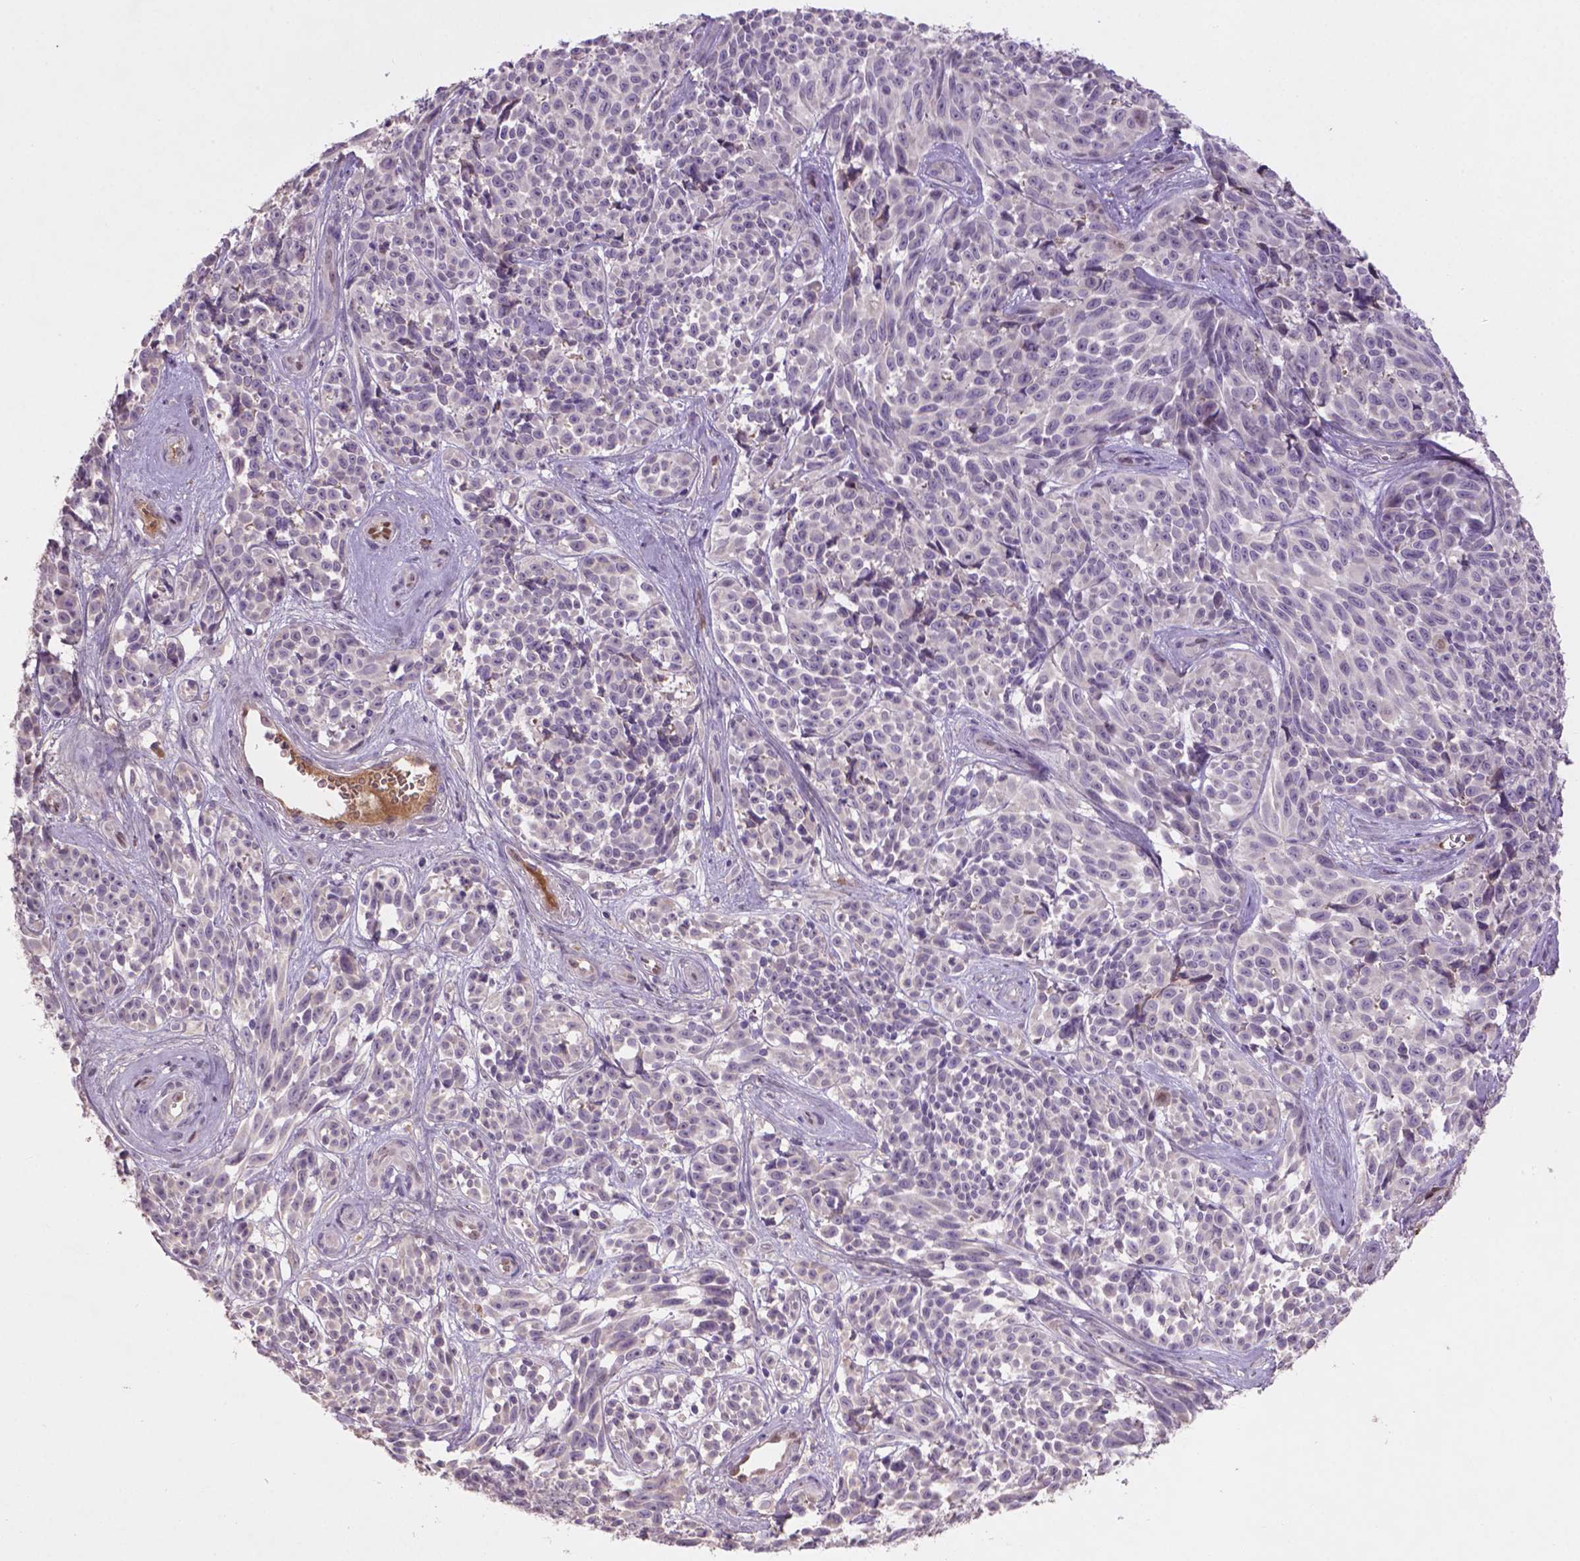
{"staining": {"intensity": "negative", "quantity": "none", "location": "none"}, "tissue": "melanoma", "cell_type": "Tumor cells", "image_type": "cancer", "snomed": [{"axis": "morphology", "description": "Malignant melanoma, NOS"}, {"axis": "topography", "description": "Skin"}], "caption": "DAB (3,3'-diaminobenzidine) immunohistochemical staining of melanoma reveals no significant staining in tumor cells.", "gene": "SOX17", "patient": {"sex": "female", "age": 88}}